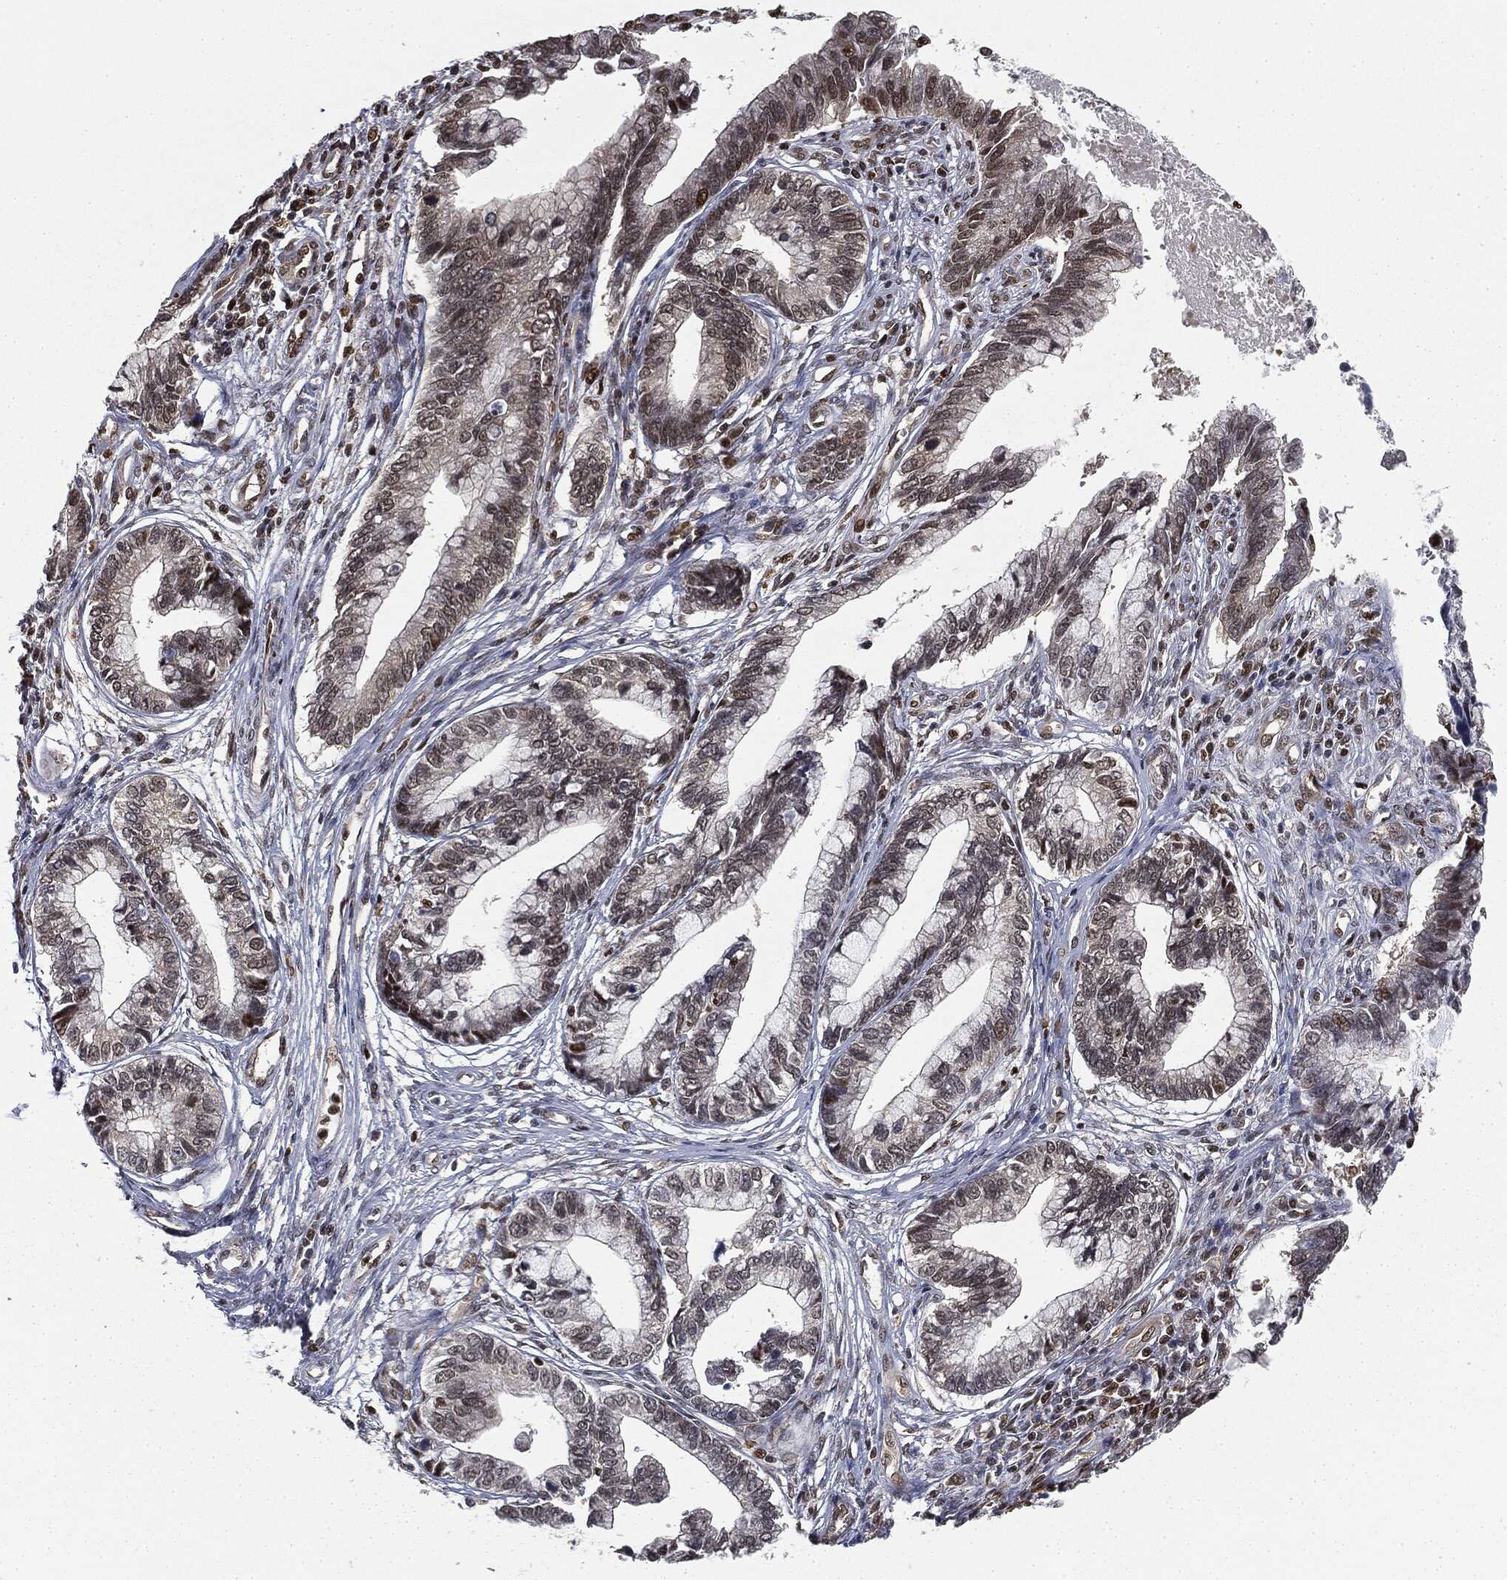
{"staining": {"intensity": "moderate", "quantity": "<25%", "location": "nuclear"}, "tissue": "cervical cancer", "cell_type": "Tumor cells", "image_type": "cancer", "snomed": [{"axis": "morphology", "description": "Adenocarcinoma, NOS"}, {"axis": "topography", "description": "Cervix"}], "caption": "This histopathology image displays immunohistochemistry (IHC) staining of adenocarcinoma (cervical), with low moderate nuclear expression in approximately <25% of tumor cells.", "gene": "TBC1D22A", "patient": {"sex": "female", "age": 44}}